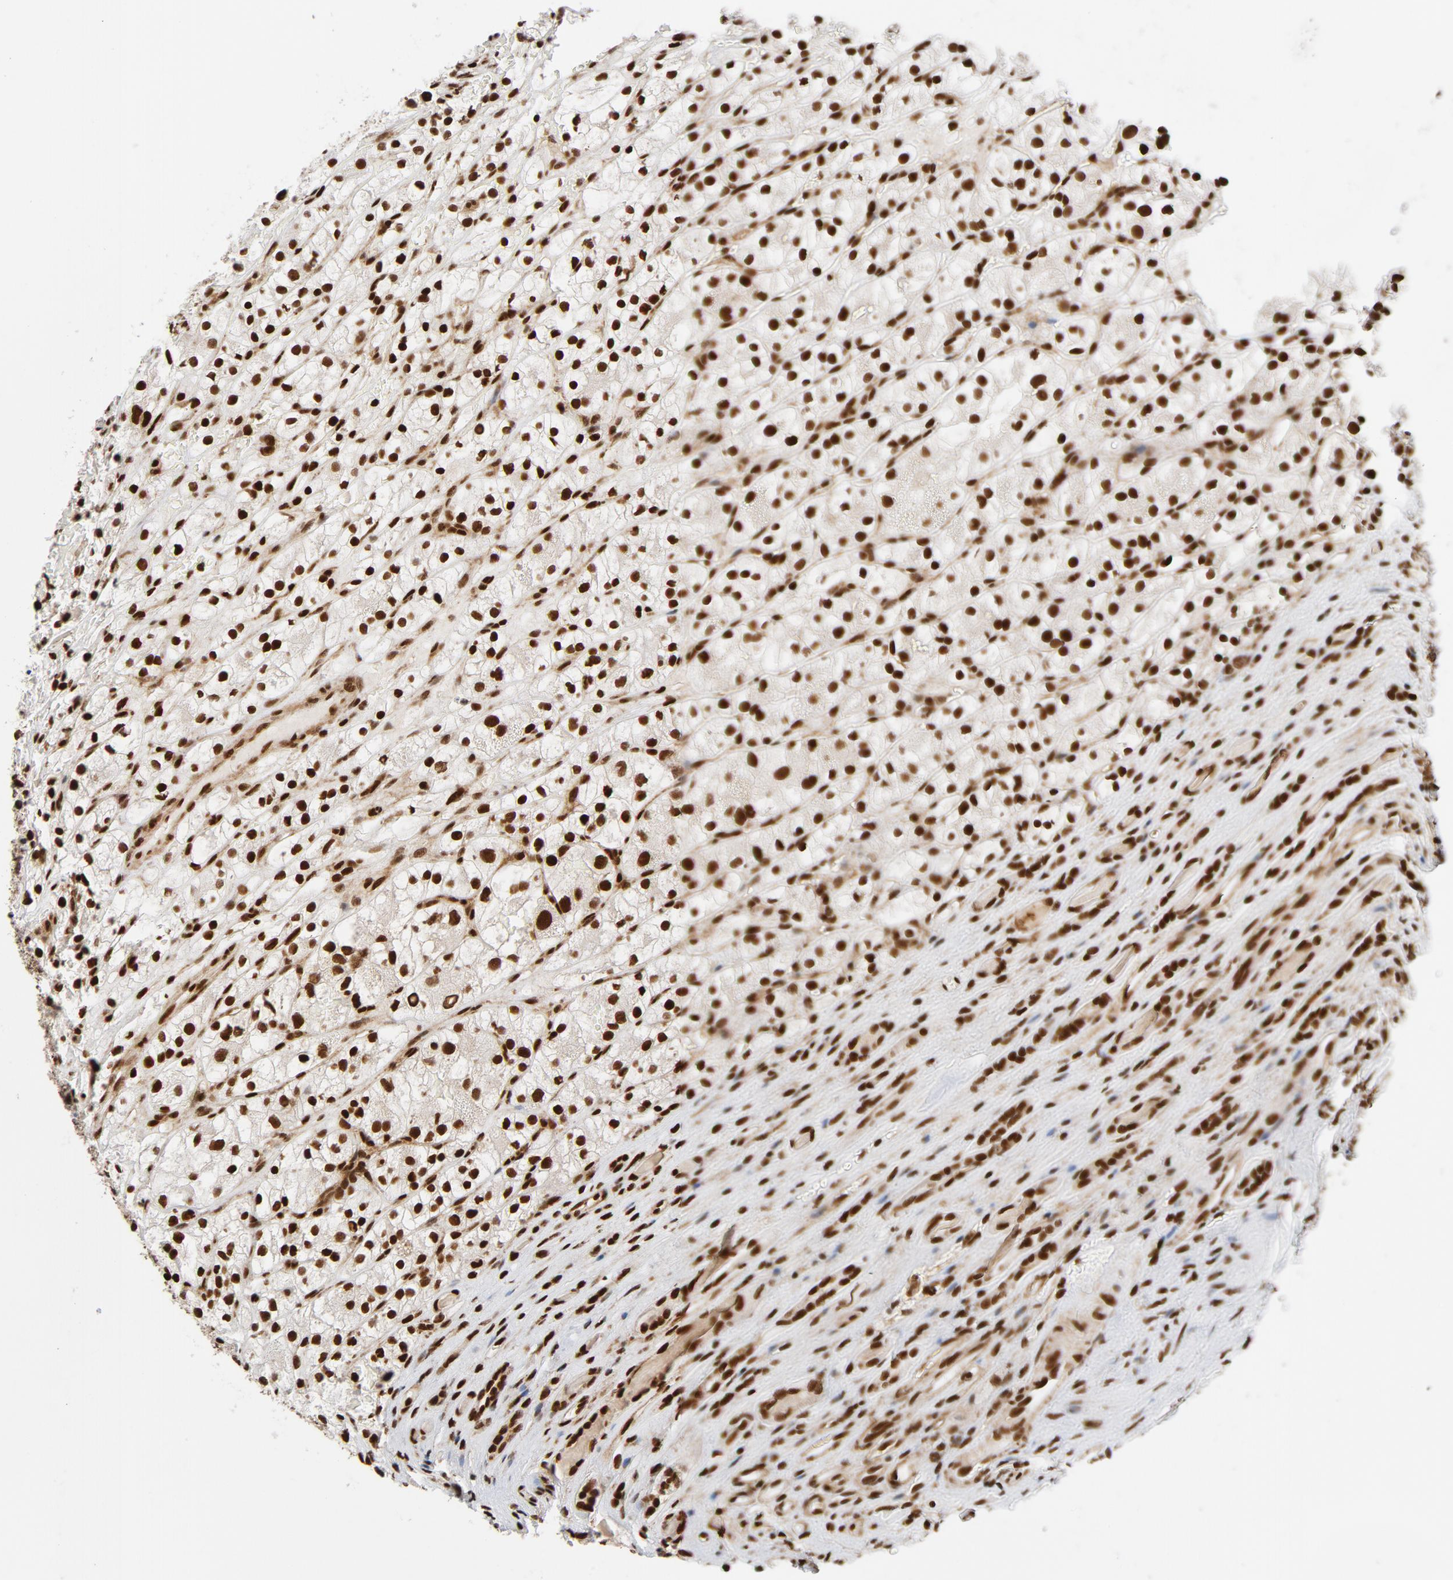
{"staining": {"intensity": "strong", "quantity": ">75%", "location": "nuclear"}, "tissue": "renal cancer", "cell_type": "Tumor cells", "image_type": "cancer", "snomed": [{"axis": "morphology", "description": "Adenocarcinoma, NOS"}, {"axis": "topography", "description": "Kidney"}], "caption": "The photomicrograph demonstrates a brown stain indicating the presence of a protein in the nuclear of tumor cells in adenocarcinoma (renal). The staining was performed using DAB to visualize the protein expression in brown, while the nuclei were stained in blue with hematoxylin (Magnification: 20x).", "gene": "NFYB", "patient": {"sex": "female", "age": 60}}